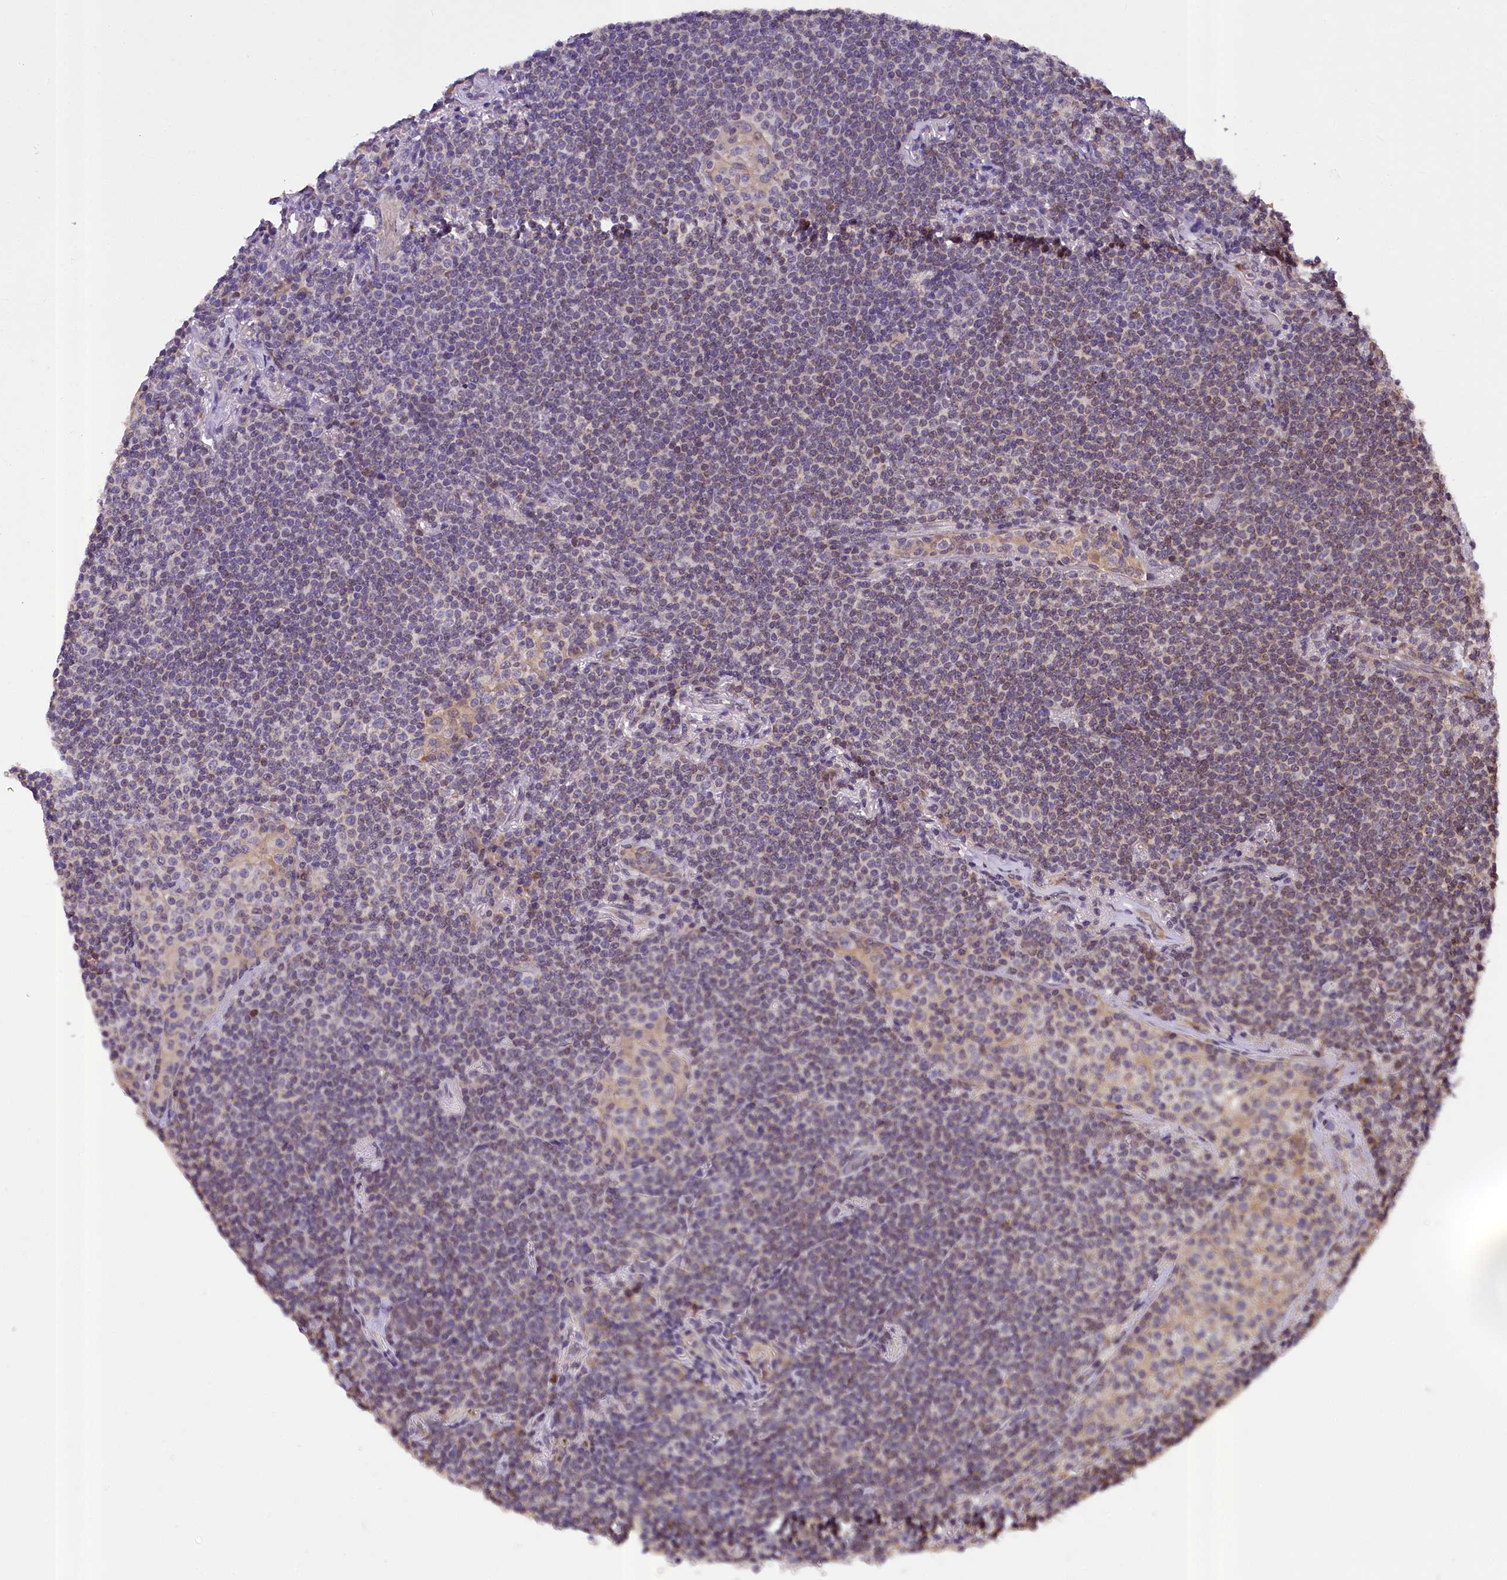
{"staining": {"intensity": "weak", "quantity": "<25%", "location": "cytoplasmic/membranous"}, "tissue": "lymphoma", "cell_type": "Tumor cells", "image_type": "cancer", "snomed": [{"axis": "morphology", "description": "Malignant lymphoma, non-Hodgkin's type, Low grade"}, {"axis": "topography", "description": "Lung"}], "caption": "Human lymphoma stained for a protein using immunohistochemistry (IHC) exhibits no expression in tumor cells.", "gene": "SUPV3L1", "patient": {"sex": "female", "age": 71}}